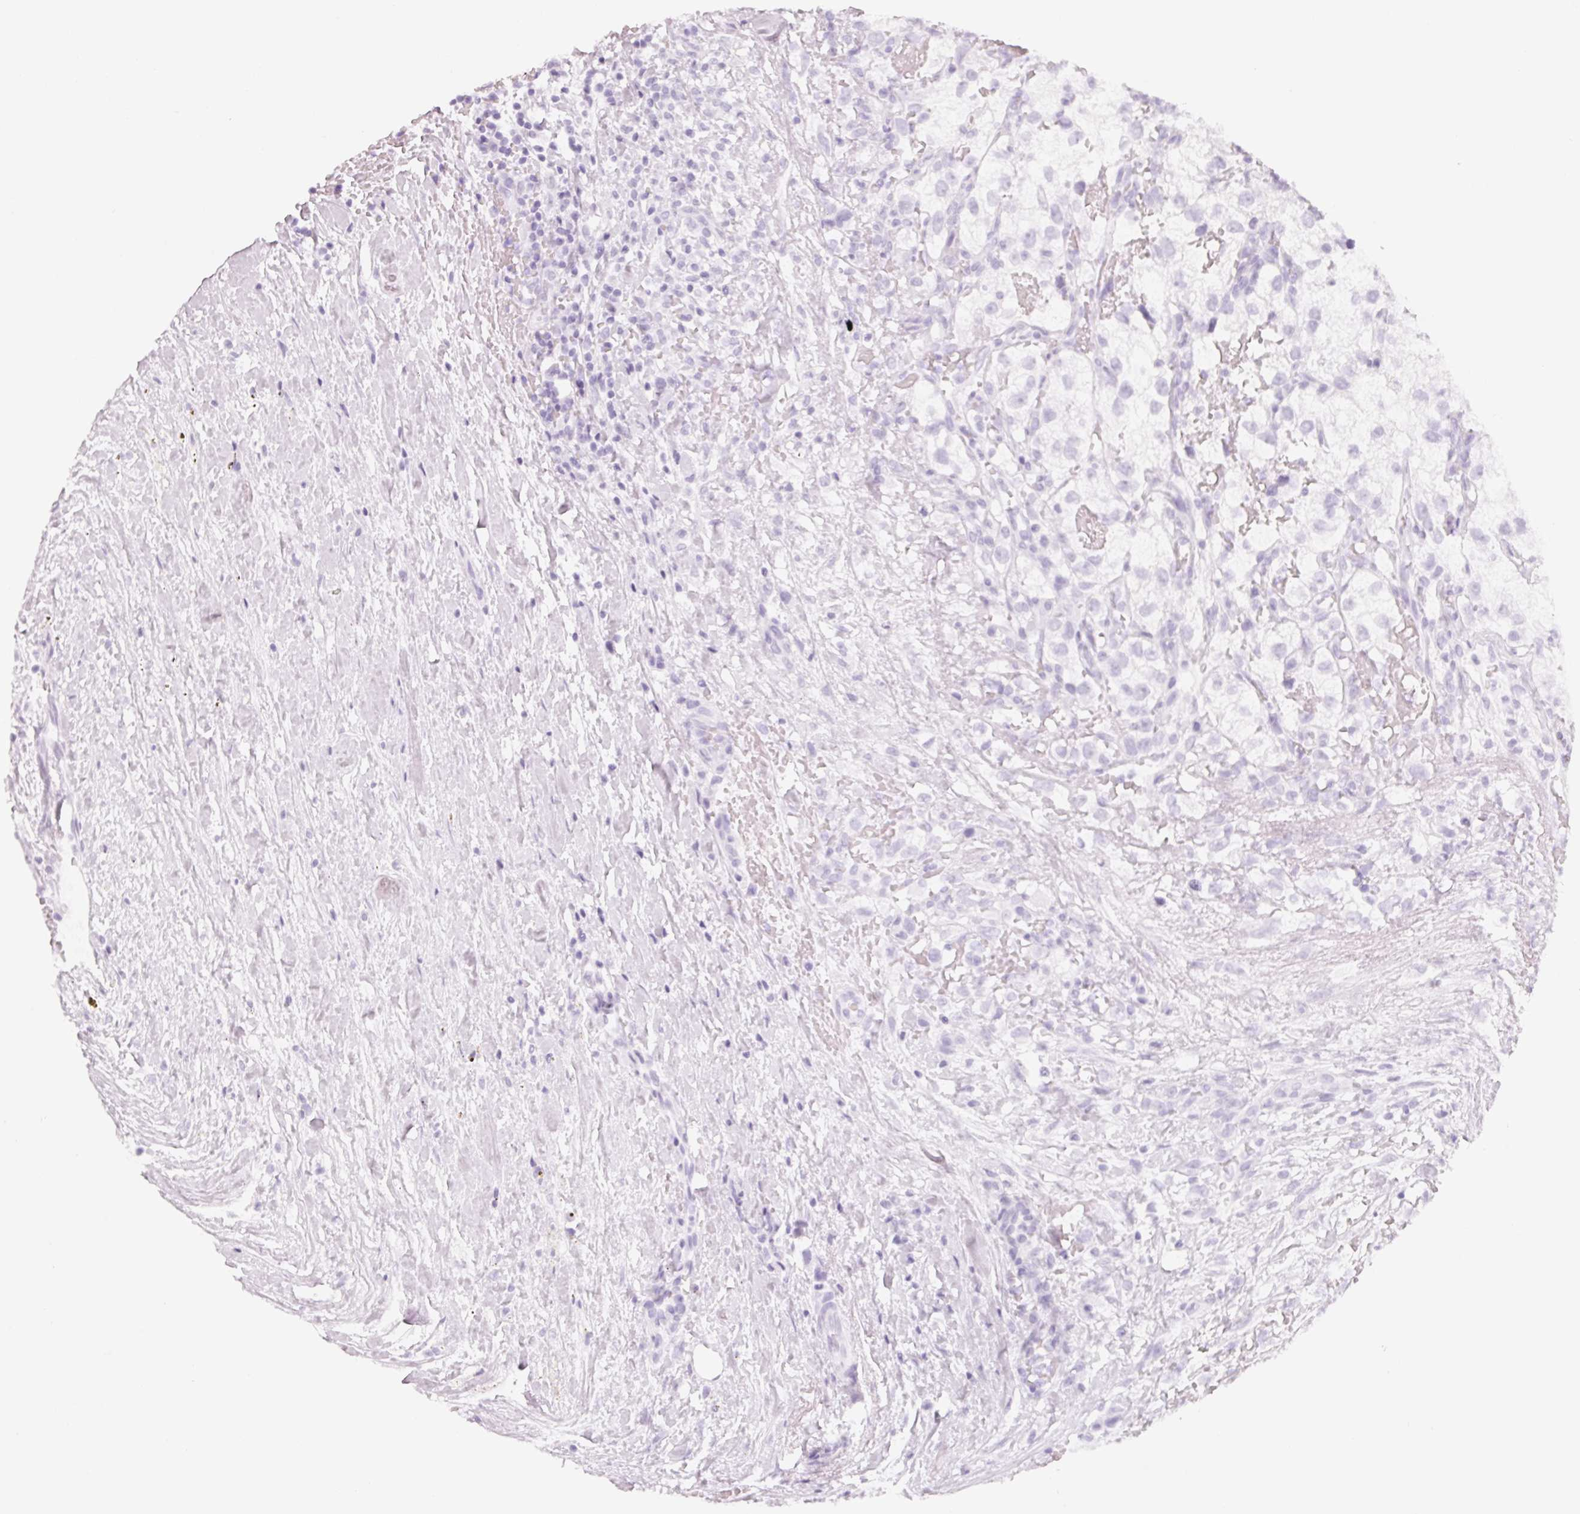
{"staining": {"intensity": "negative", "quantity": "none", "location": "none"}, "tissue": "renal cancer", "cell_type": "Tumor cells", "image_type": "cancer", "snomed": [{"axis": "morphology", "description": "Adenocarcinoma, NOS"}, {"axis": "topography", "description": "Kidney"}], "caption": "DAB (3,3'-diaminobenzidine) immunohistochemical staining of renal cancer demonstrates no significant expression in tumor cells.", "gene": "ARHGAP22", "patient": {"sex": "male", "age": 59}}